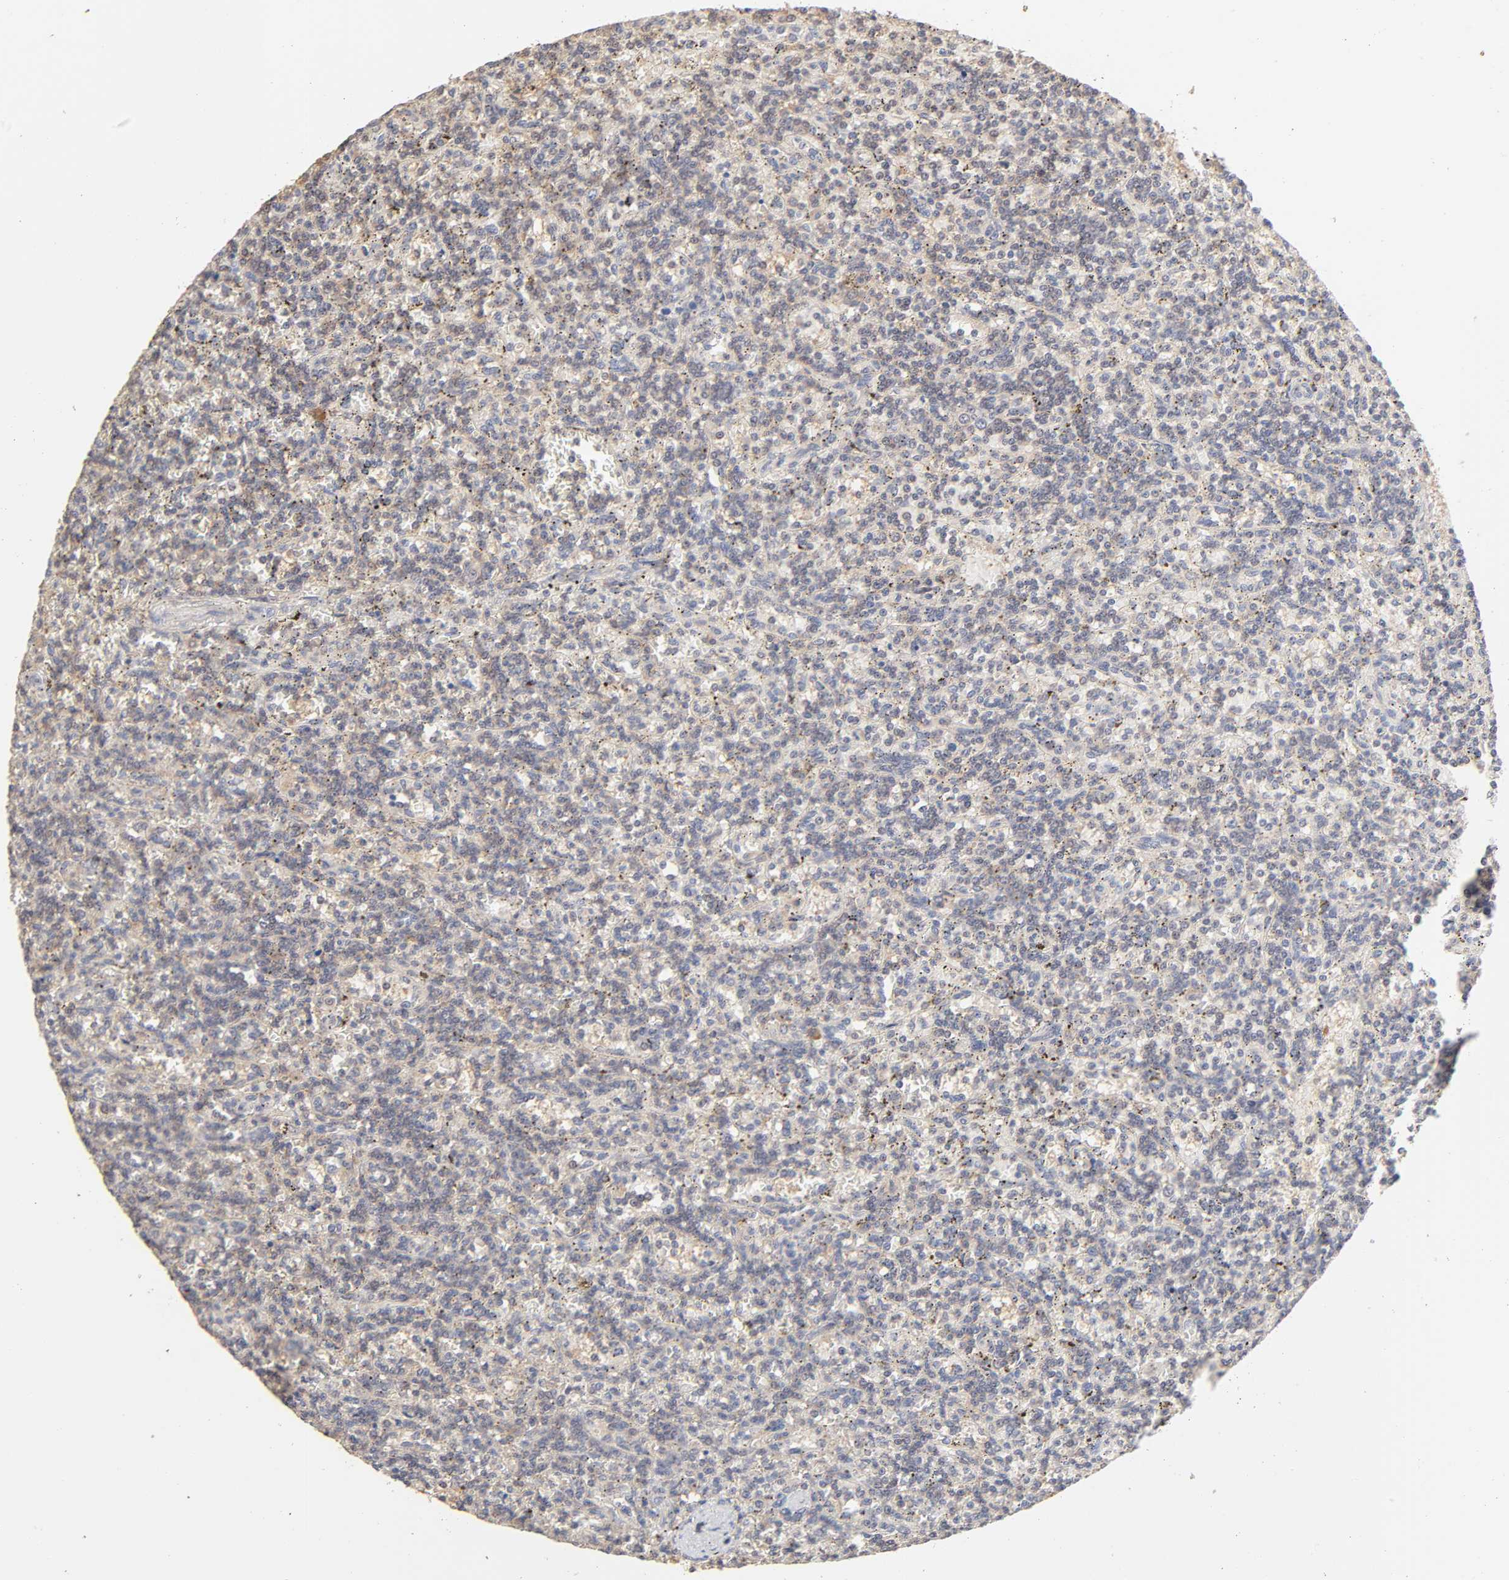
{"staining": {"intensity": "negative", "quantity": "none", "location": "none"}, "tissue": "lymphoma", "cell_type": "Tumor cells", "image_type": "cancer", "snomed": [{"axis": "morphology", "description": "Malignant lymphoma, non-Hodgkin's type, Low grade"}, {"axis": "topography", "description": "Spleen"}], "caption": "High magnification brightfield microscopy of lymphoma stained with DAB (brown) and counterstained with hematoxylin (blue): tumor cells show no significant positivity. (Stains: DAB immunohistochemistry with hematoxylin counter stain, Microscopy: brightfield microscopy at high magnification).", "gene": "AP1G2", "patient": {"sex": "male", "age": 73}}